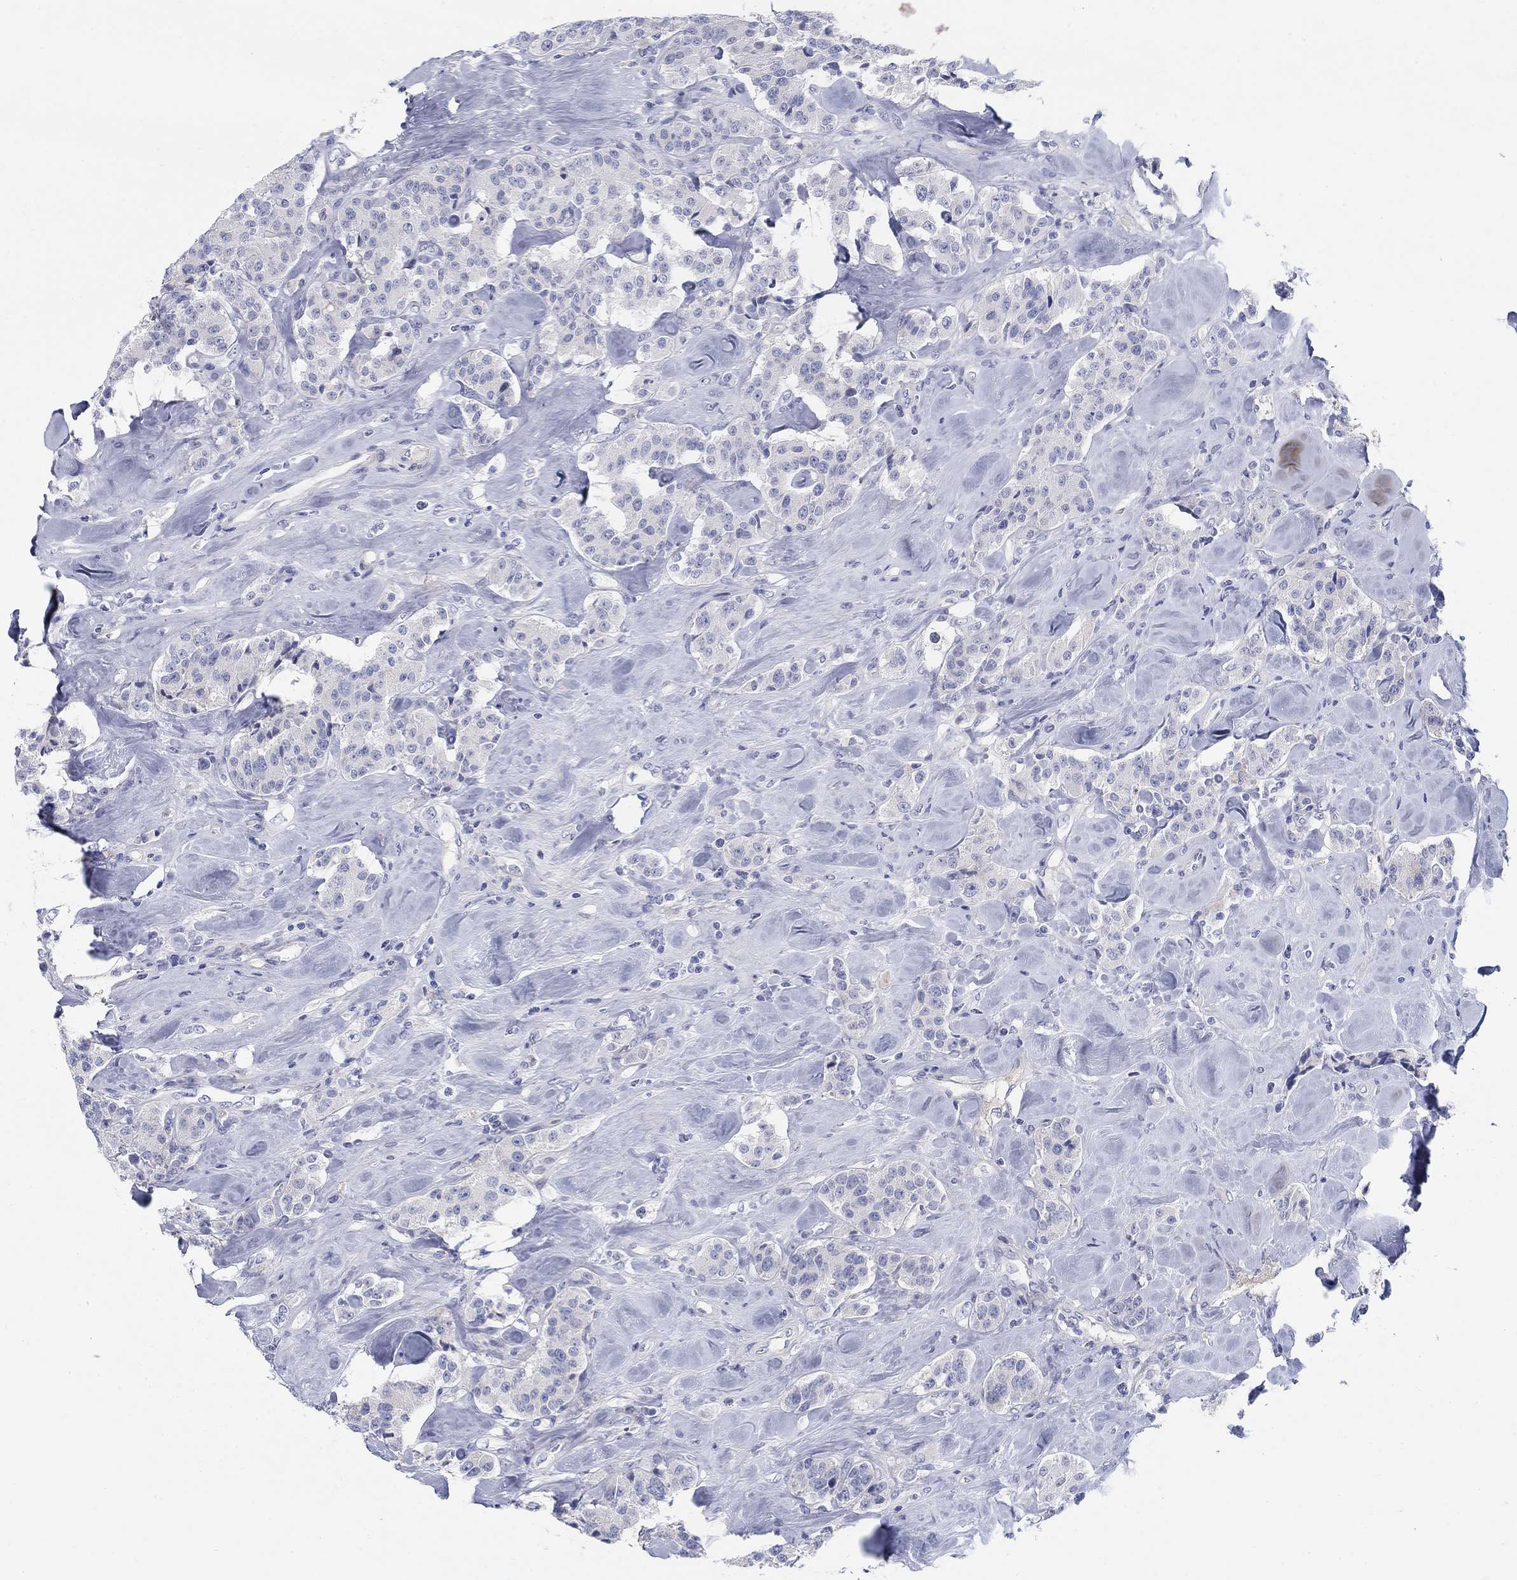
{"staining": {"intensity": "negative", "quantity": "none", "location": "none"}, "tissue": "carcinoid", "cell_type": "Tumor cells", "image_type": "cancer", "snomed": [{"axis": "morphology", "description": "Carcinoid, malignant, NOS"}, {"axis": "topography", "description": "Pancreas"}], "caption": "Tumor cells show no significant staining in malignant carcinoid.", "gene": "HEATR4", "patient": {"sex": "male", "age": 41}}